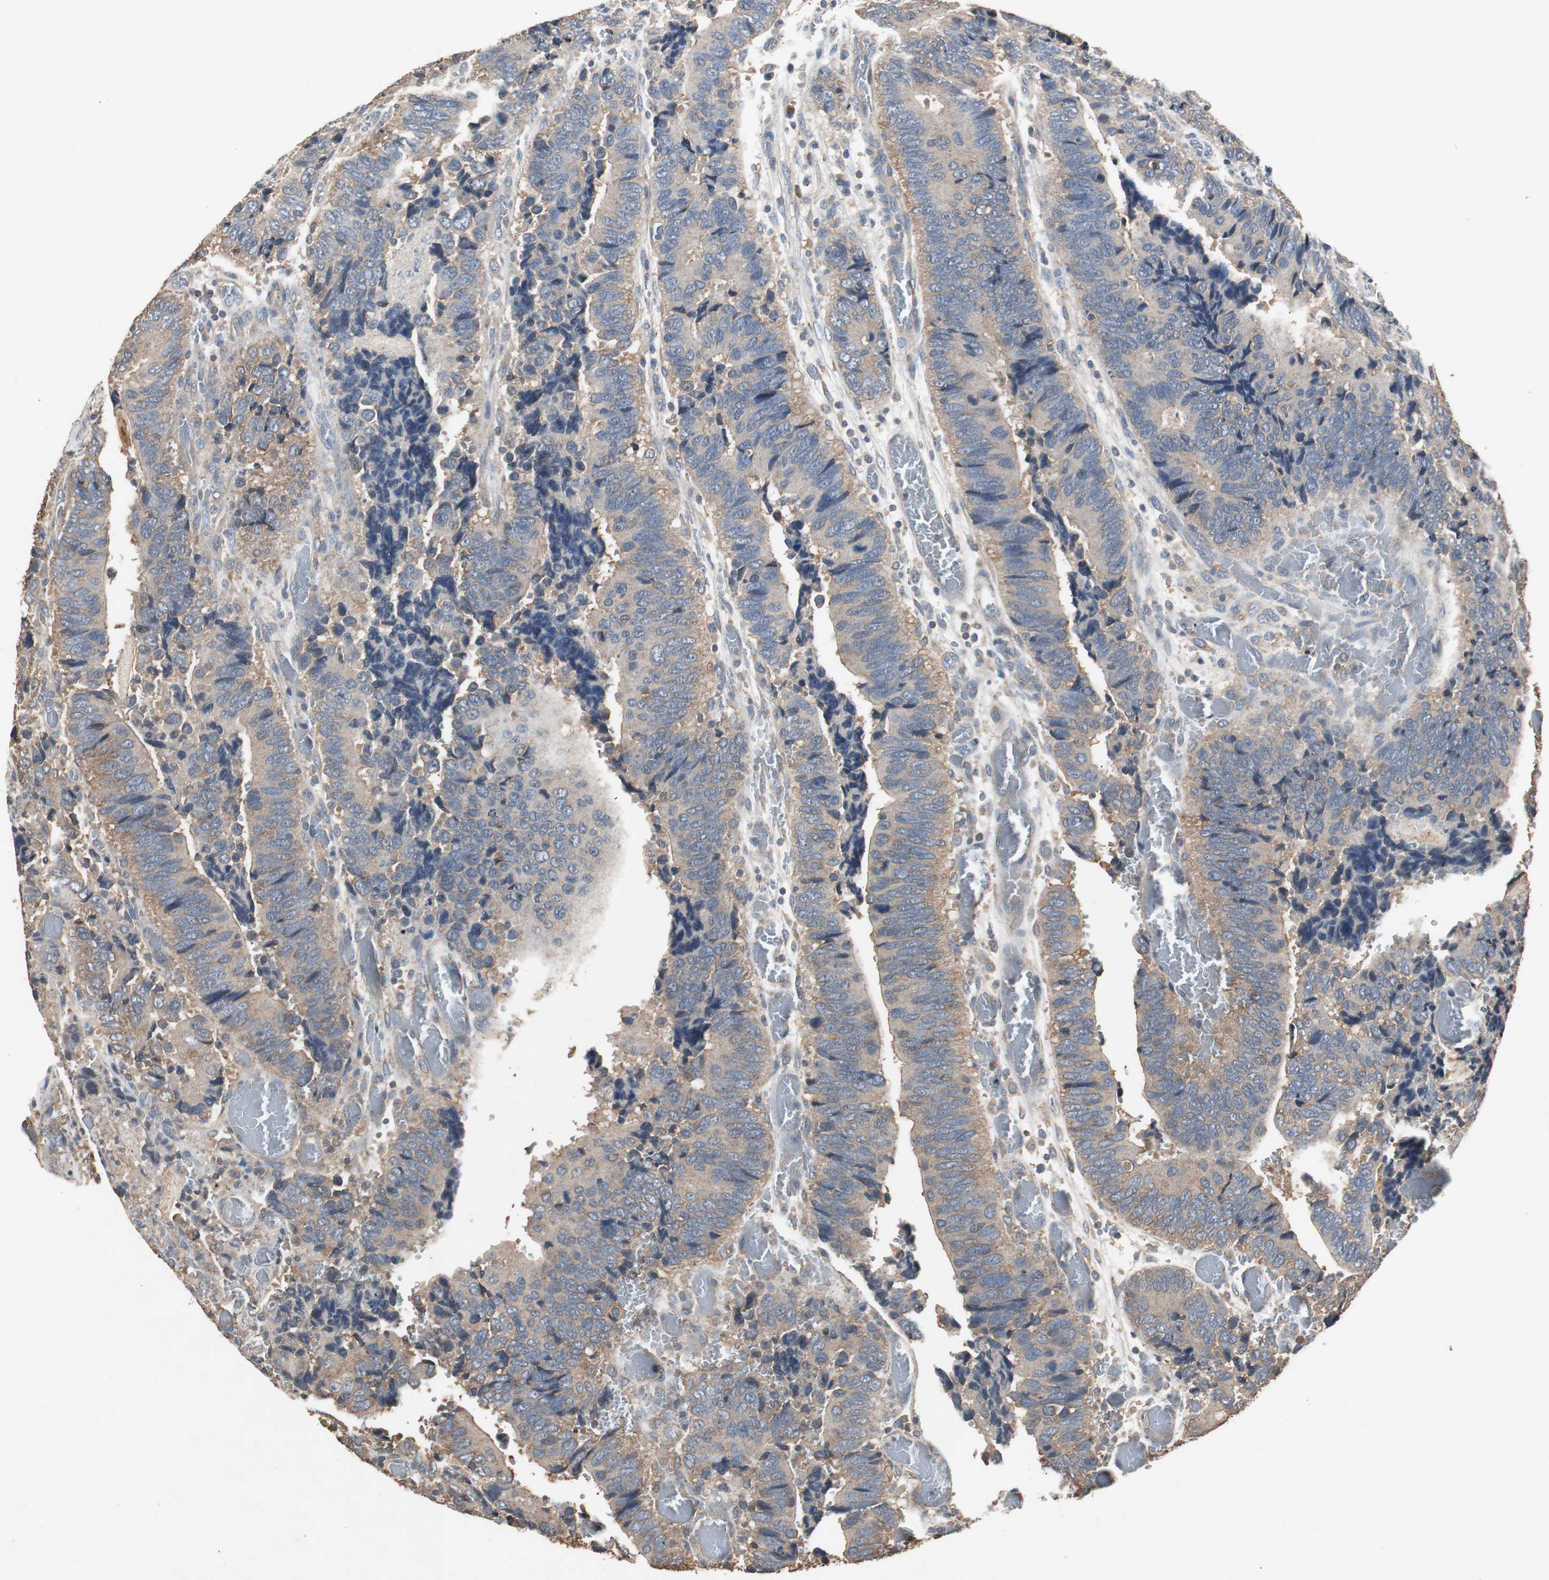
{"staining": {"intensity": "weak", "quantity": "25%-75%", "location": "cytoplasmic/membranous"}, "tissue": "colorectal cancer", "cell_type": "Tumor cells", "image_type": "cancer", "snomed": [{"axis": "morphology", "description": "Adenocarcinoma, NOS"}, {"axis": "topography", "description": "Colon"}], "caption": "Immunohistochemical staining of human colorectal cancer demonstrates weak cytoplasmic/membranous protein staining in approximately 25%-75% of tumor cells.", "gene": "TNFRSF14", "patient": {"sex": "male", "age": 72}}